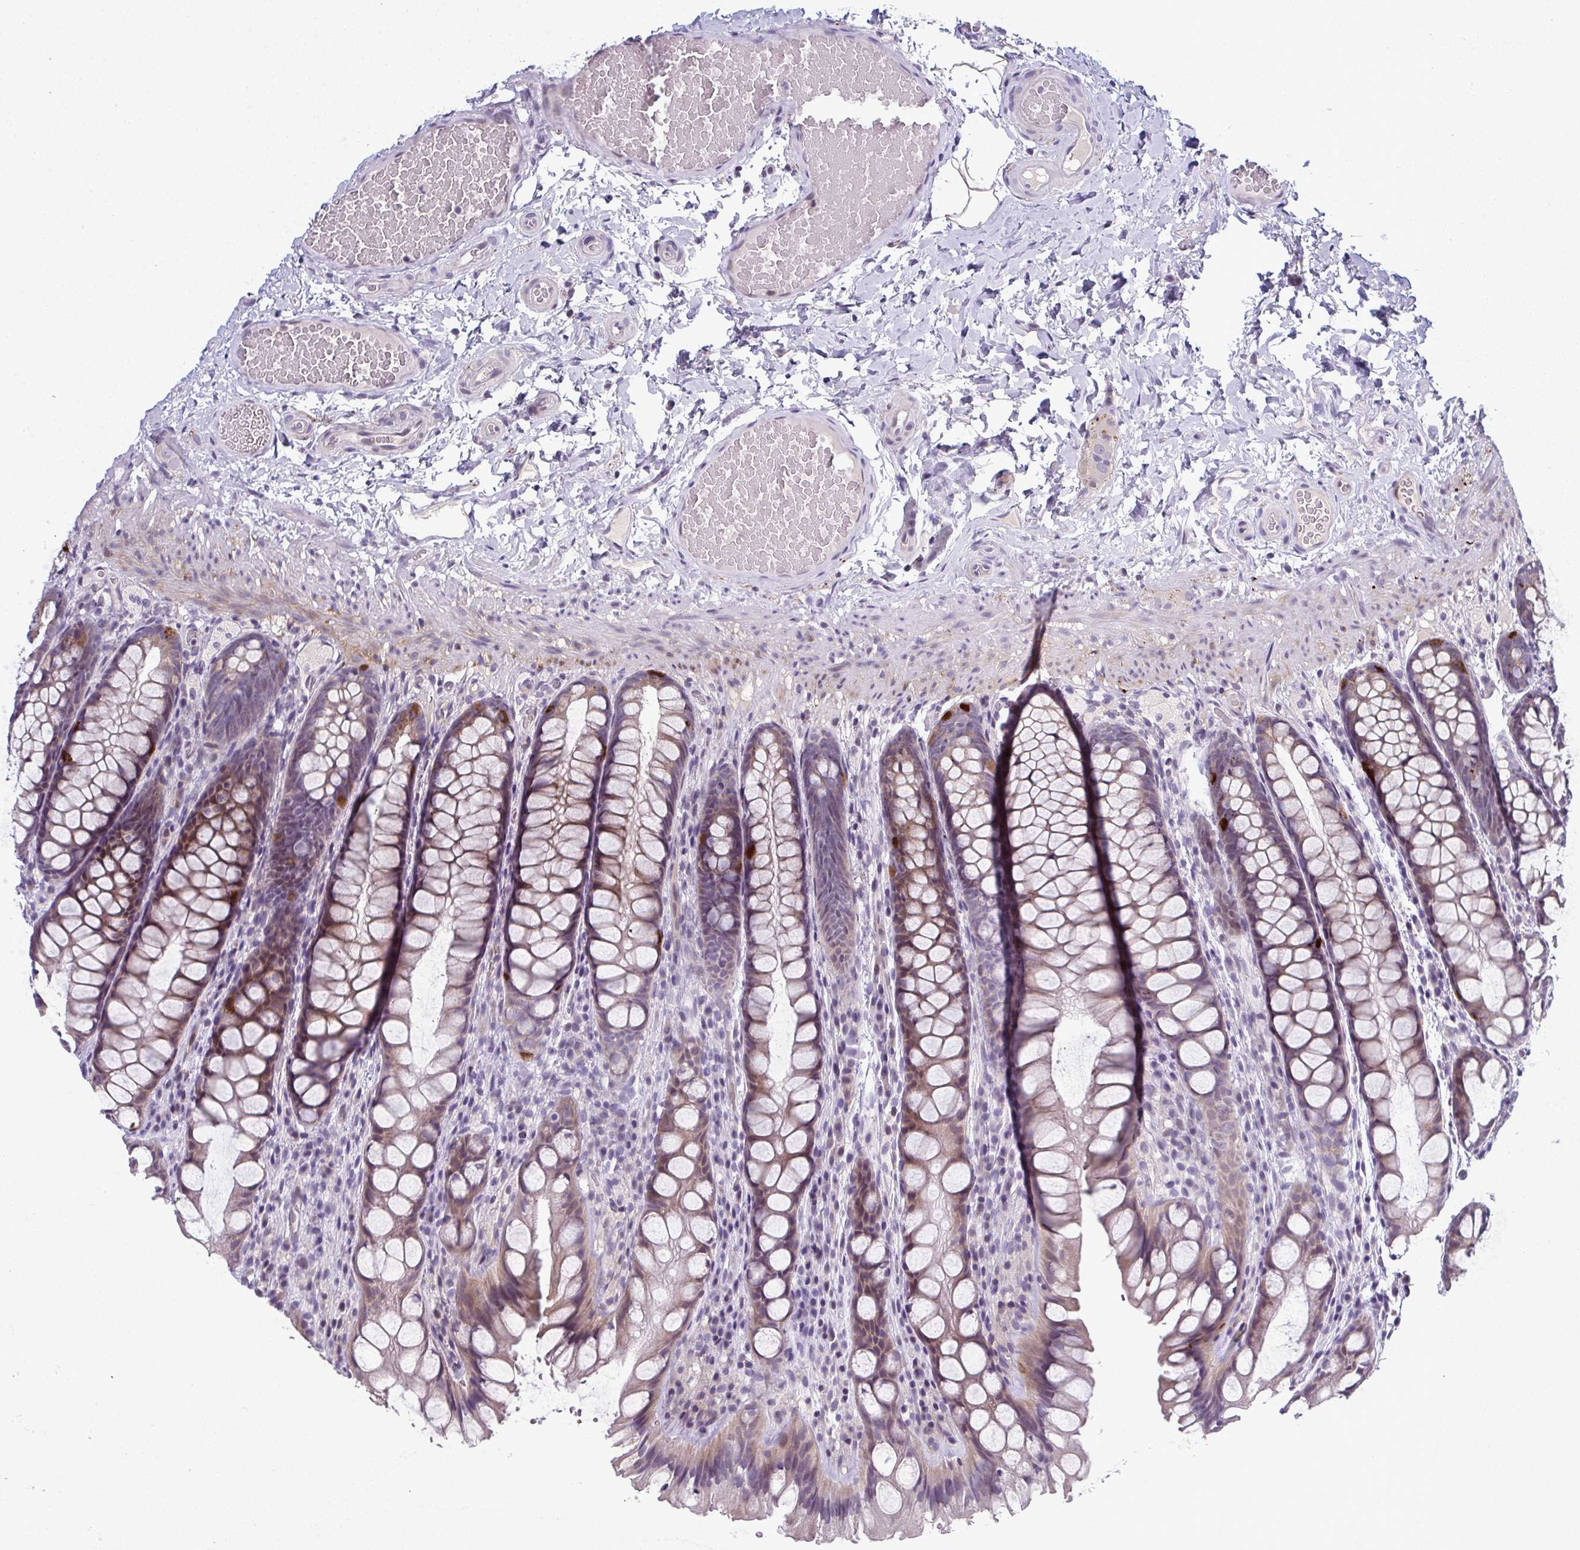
{"staining": {"intensity": "negative", "quantity": "none", "location": "none"}, "tissue": "colon", "cell_type": "Endothelial cells", "image_type": "normal", "snomed": [{"axis": "morphology", "description": "Normal tissue, NOS"}, {"axis": "topography", "description": "Colon"}], "caption": "The image exhibits no significant expression in endothelial cells of colon.", "gene": "ODF1", "patient": {"sex": "male", "age": 47}}